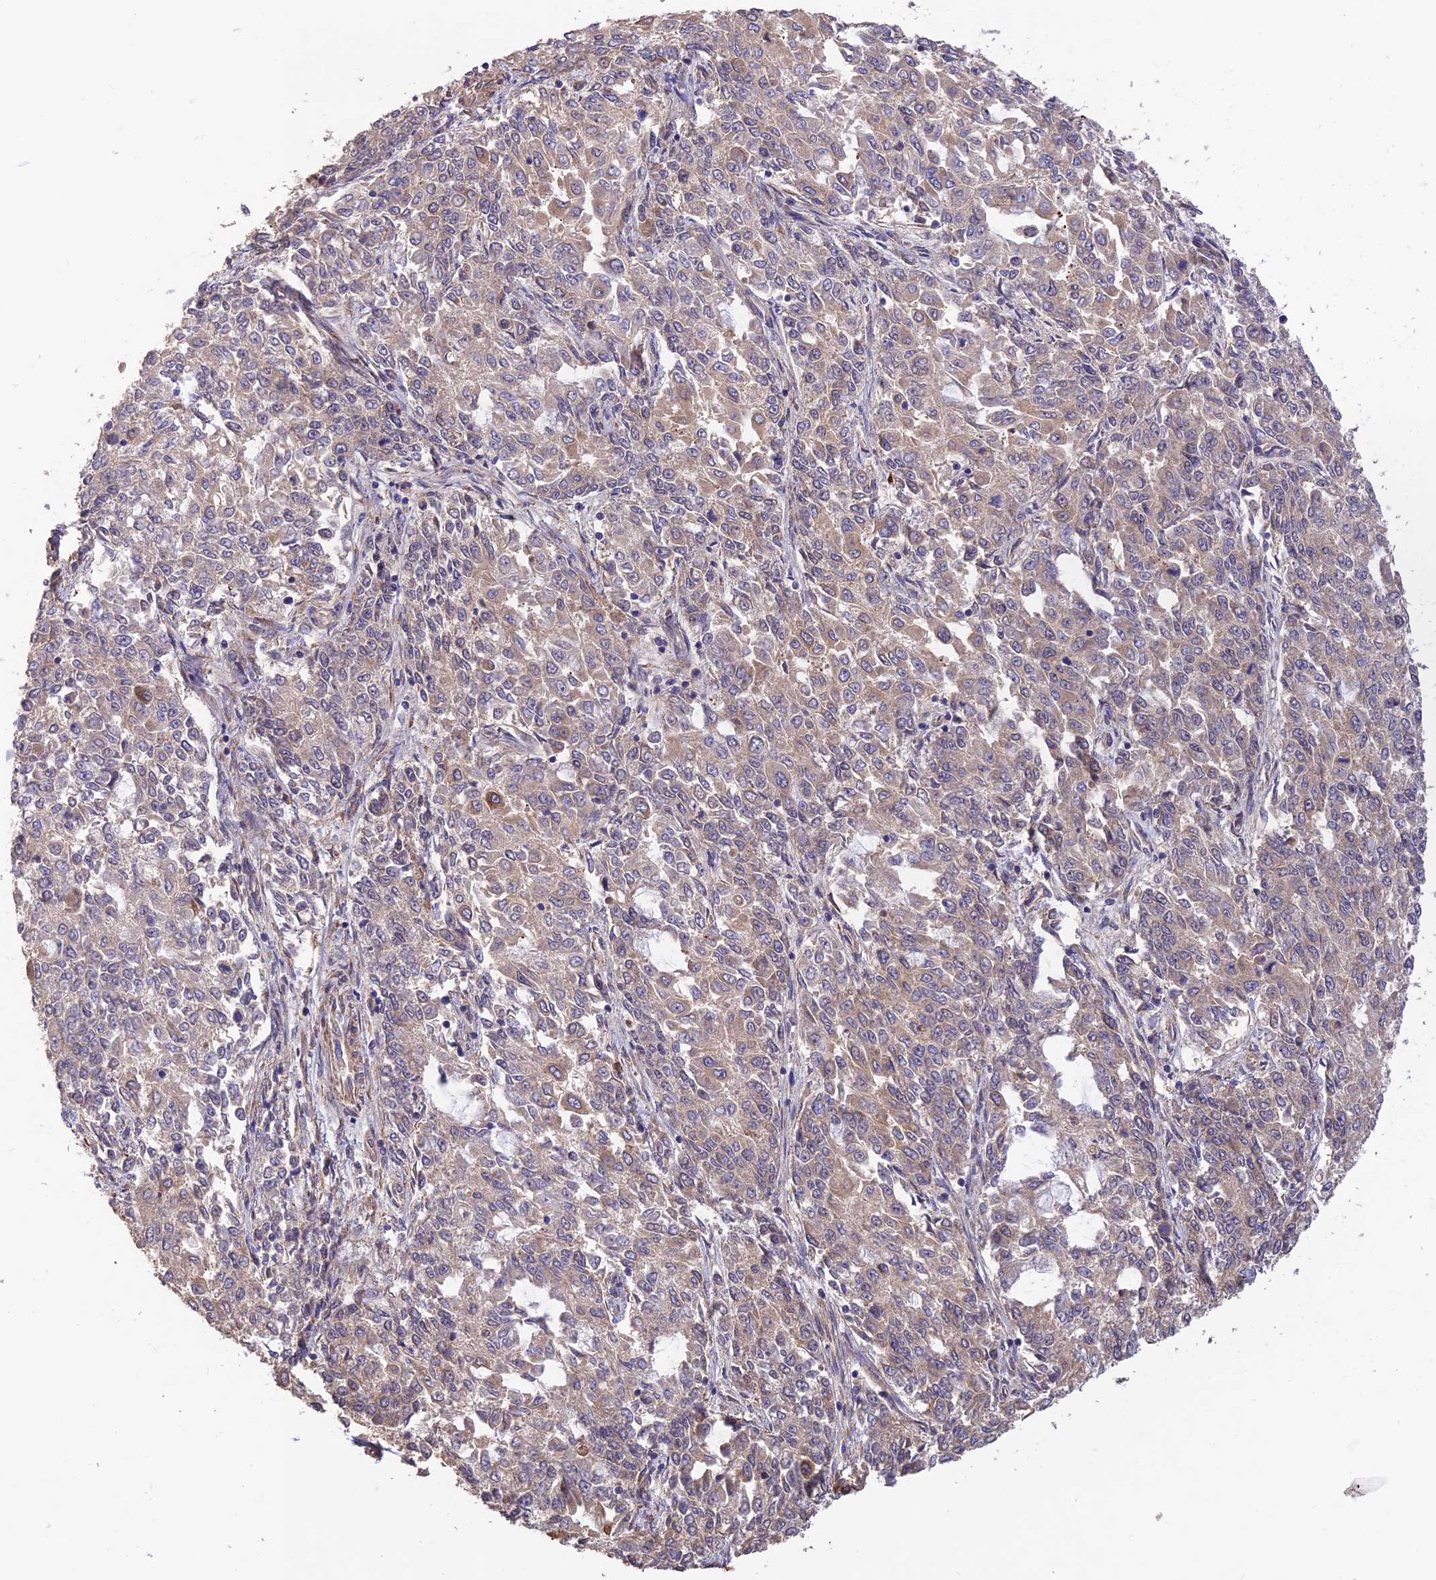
{"staining": {"intensity": "weak", "quantity": "25%-75%", "location": "cytoplasmic/membranous"}, "tissue": "endometrial cancer", "cell_type": "Tumor cells", "image_type": "cancer", "snomed": [{"axis": "morphology", "description": "Adenocarcinoma, NOS"}, {"axis": "topography", "description": "Endometrium"}], "caption": "Immunohistochemical staining of endometrial adenocarcinoma demonstrates weak cytoplasmic/membranous protein staining in about 25%-75% of tumor cells.", "gene": "PAGR1", "patient": {"sex": "female", "age": 50}}